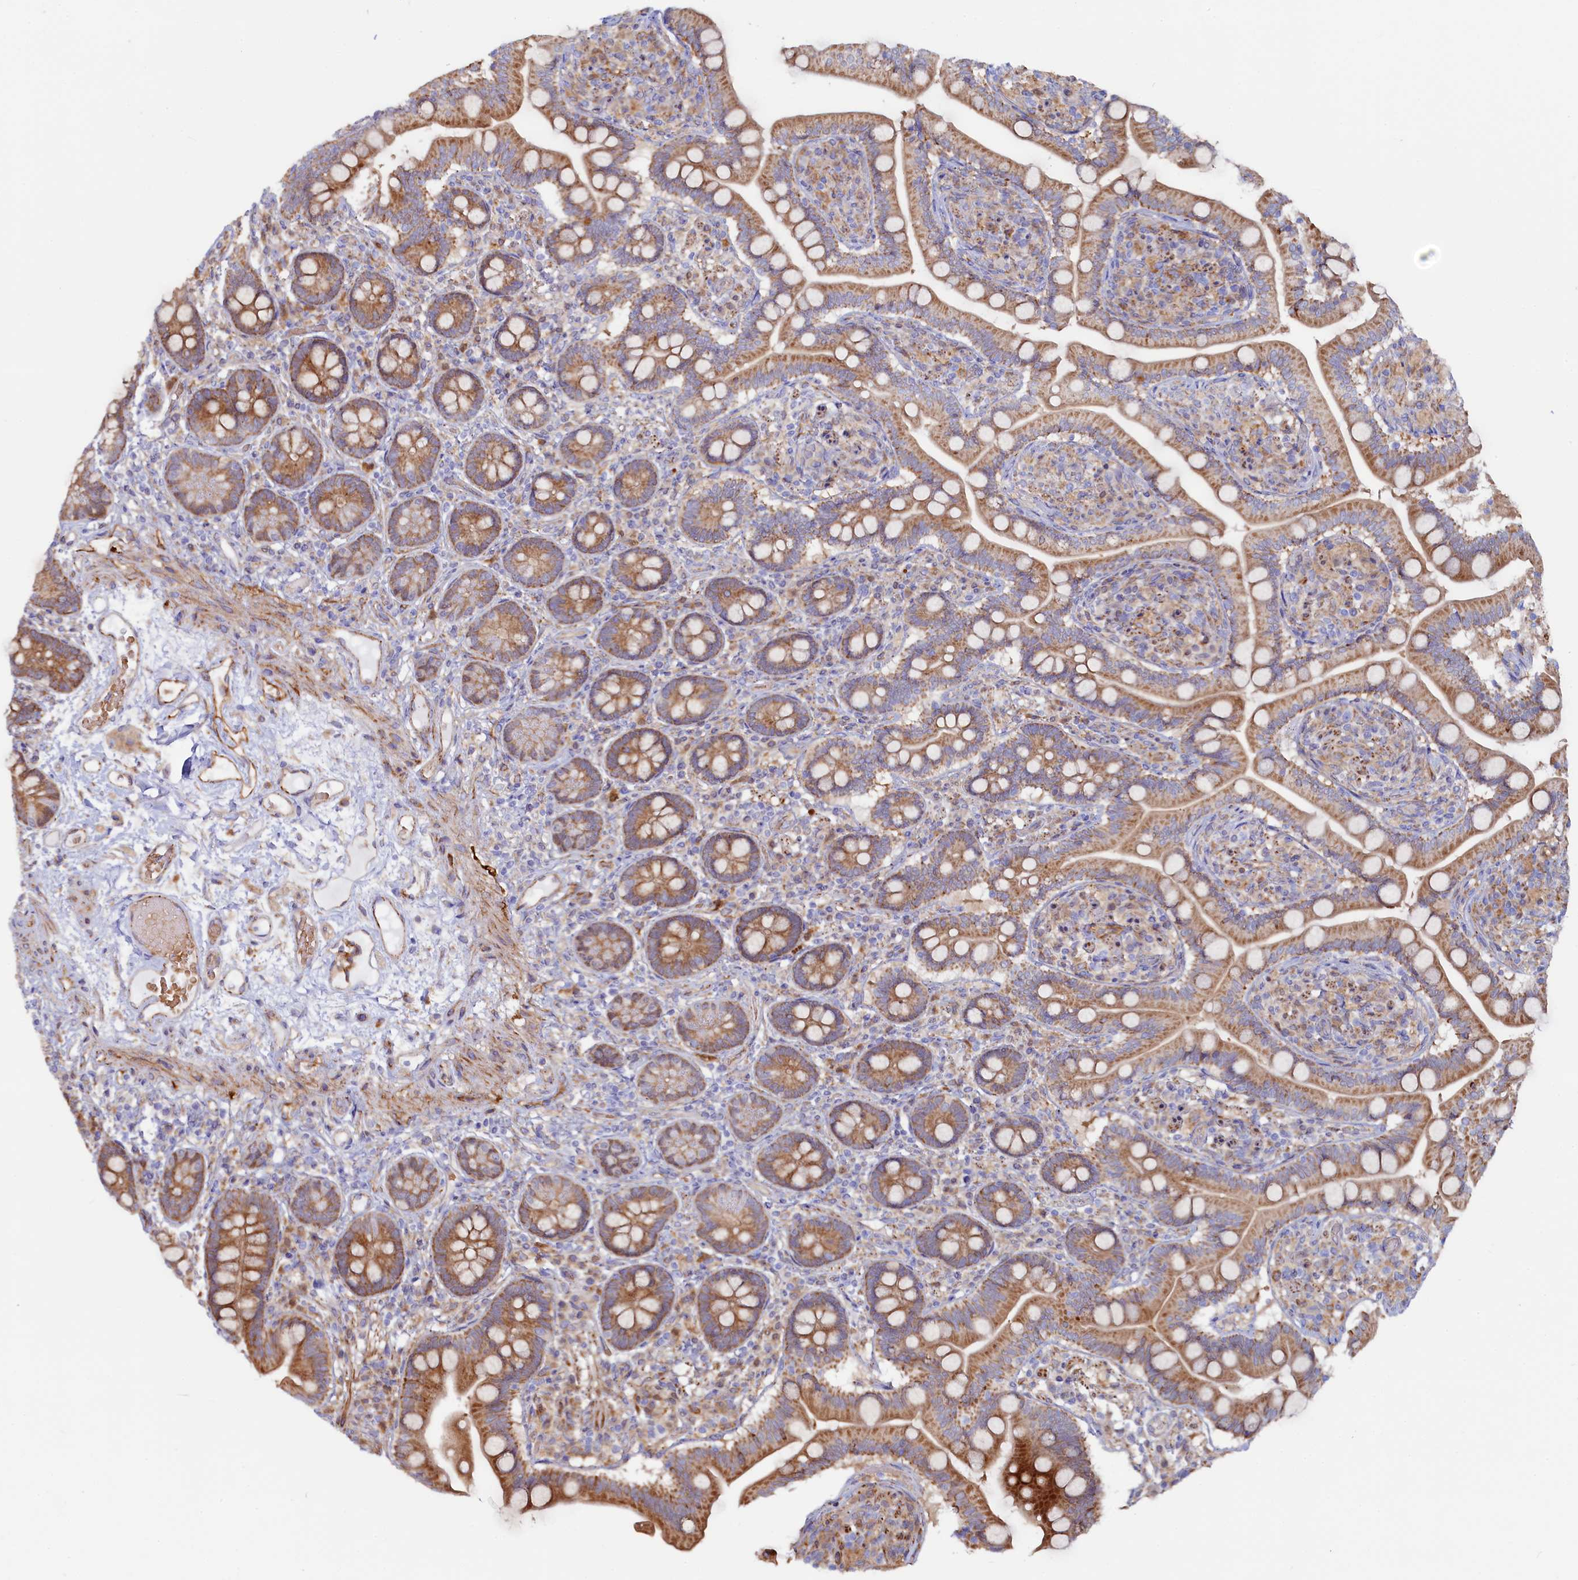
{"staining": {"intensity": "moderate", "quantity": ">75%", "location": "cytoplasmic/membranous"}, "tissue": "small intestine", "cell_type": "Glandular cells", "image_type": "normal", "snomed": [{"axis": "morphology", "description": "Normal tissue, NOS"}, {"axis": "topography", "description": "Small intestine"}], "caption": "Immunohistochemistry of benign human small intestine demonstrates medium levels of moderate cytoplasmic/membranous positivity in approximately >75% of glandular cells. The staining is performed using DAB brown chromogen to label protein expression. The nuclei are counter-stained blue using hematoxylin.", "gene": "ASTE1", "patient": {"sex": "female", "age": 64}}